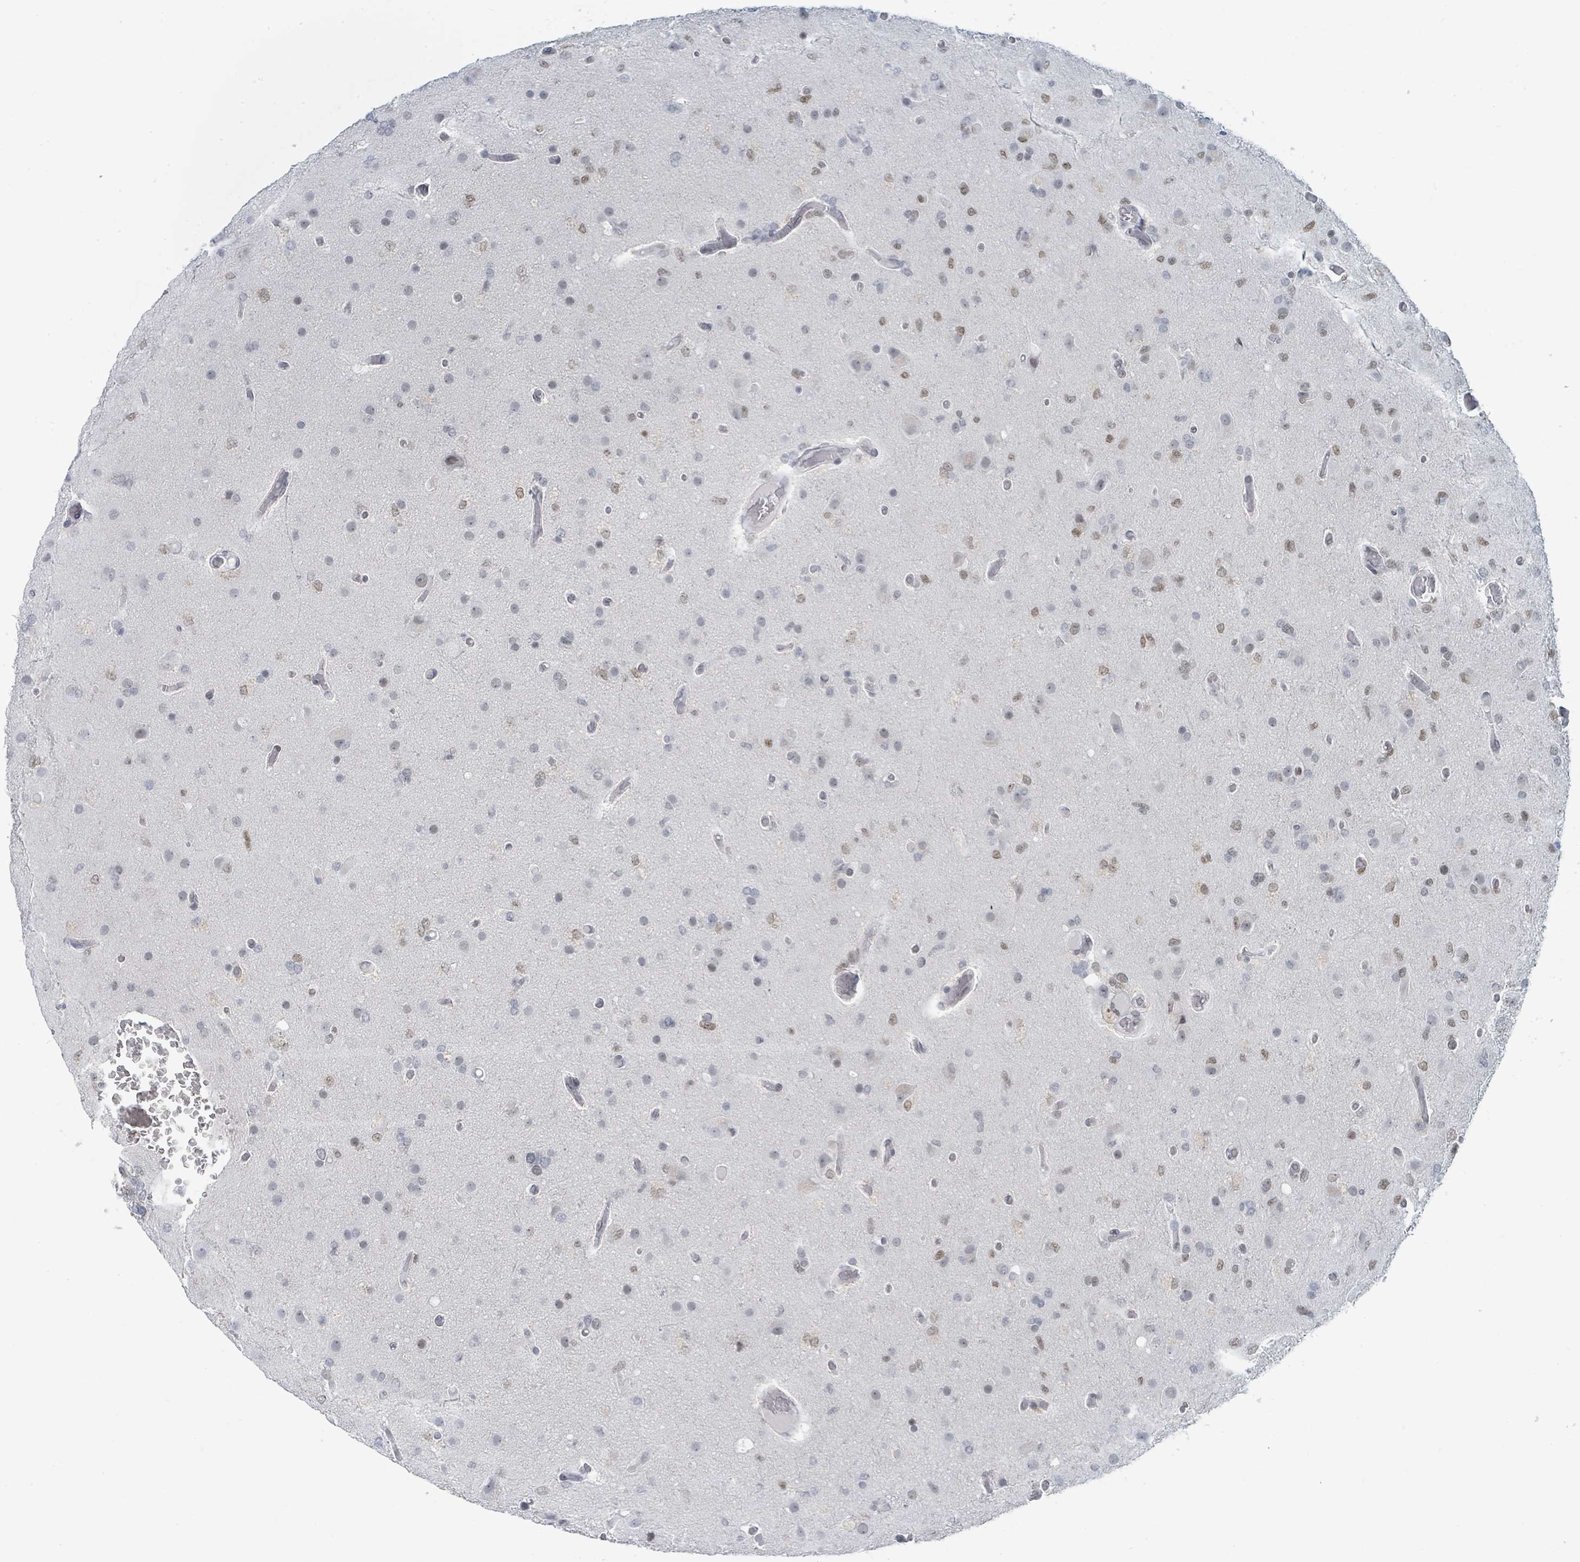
{"staining": {"intensity": "moderate", "quantity": "25%-75%", "location": "nuclear"}, "tissue": "glioma", "cell_type": "Tumor cells", "image_type": "cancer", "snomed": [{"axis": "morphology", "description": "Glioma, malignant, High grade"}, {"axis": "topography", "description": "Brain"}], "caption": "Tumor cells show medium levels of moderate nuclear staining in approximately 25%-75% of cells in malignant glioma (high-grade).", "gene": "EHMT2", "patient": {"sex": "female", "age": 74}}